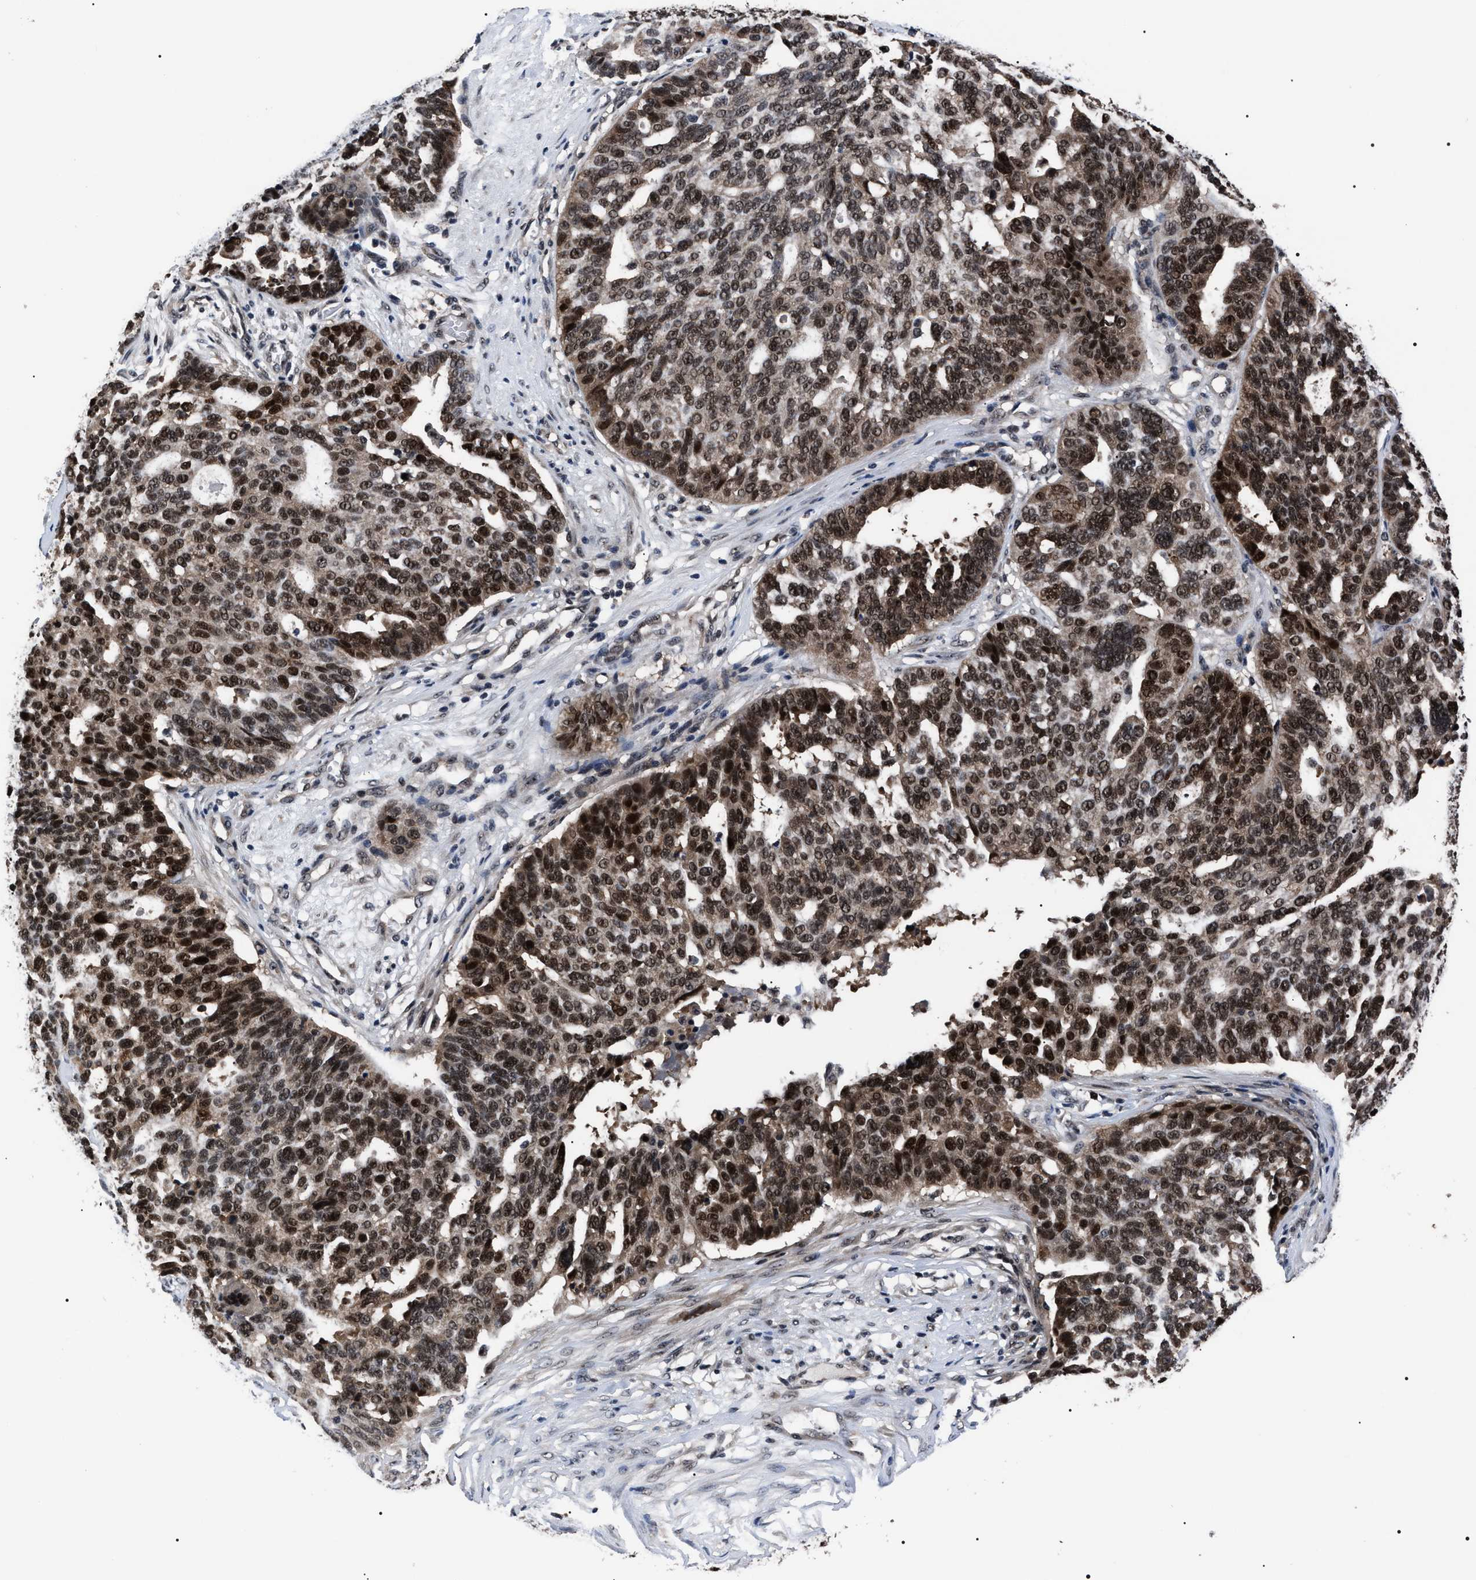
{"staining": {"intensity": "strong", "quantity": ">75%", "location": "cytoplasmic/membranous,nuclear"}, "tissue": "ovarian cancer", "cell_type": "Tumor cells", "image_type": "cancer", "snomed": [{"axis": "morphology", "description": "Cystadenocarcinoma, serous, NOS"}, {"axis": "topography", "description": "Ovary"}], "caption": "Protein expression analysis of ovarian cancer displays strong cytoplasmic/membranous and nuclear staining in about >75% of tumor cells. (DAB IHC, brown staining for protein, blue staining for nuclei).", "gene": "CSNK2A1", "patient": {"sex": "female", "age": 59}}